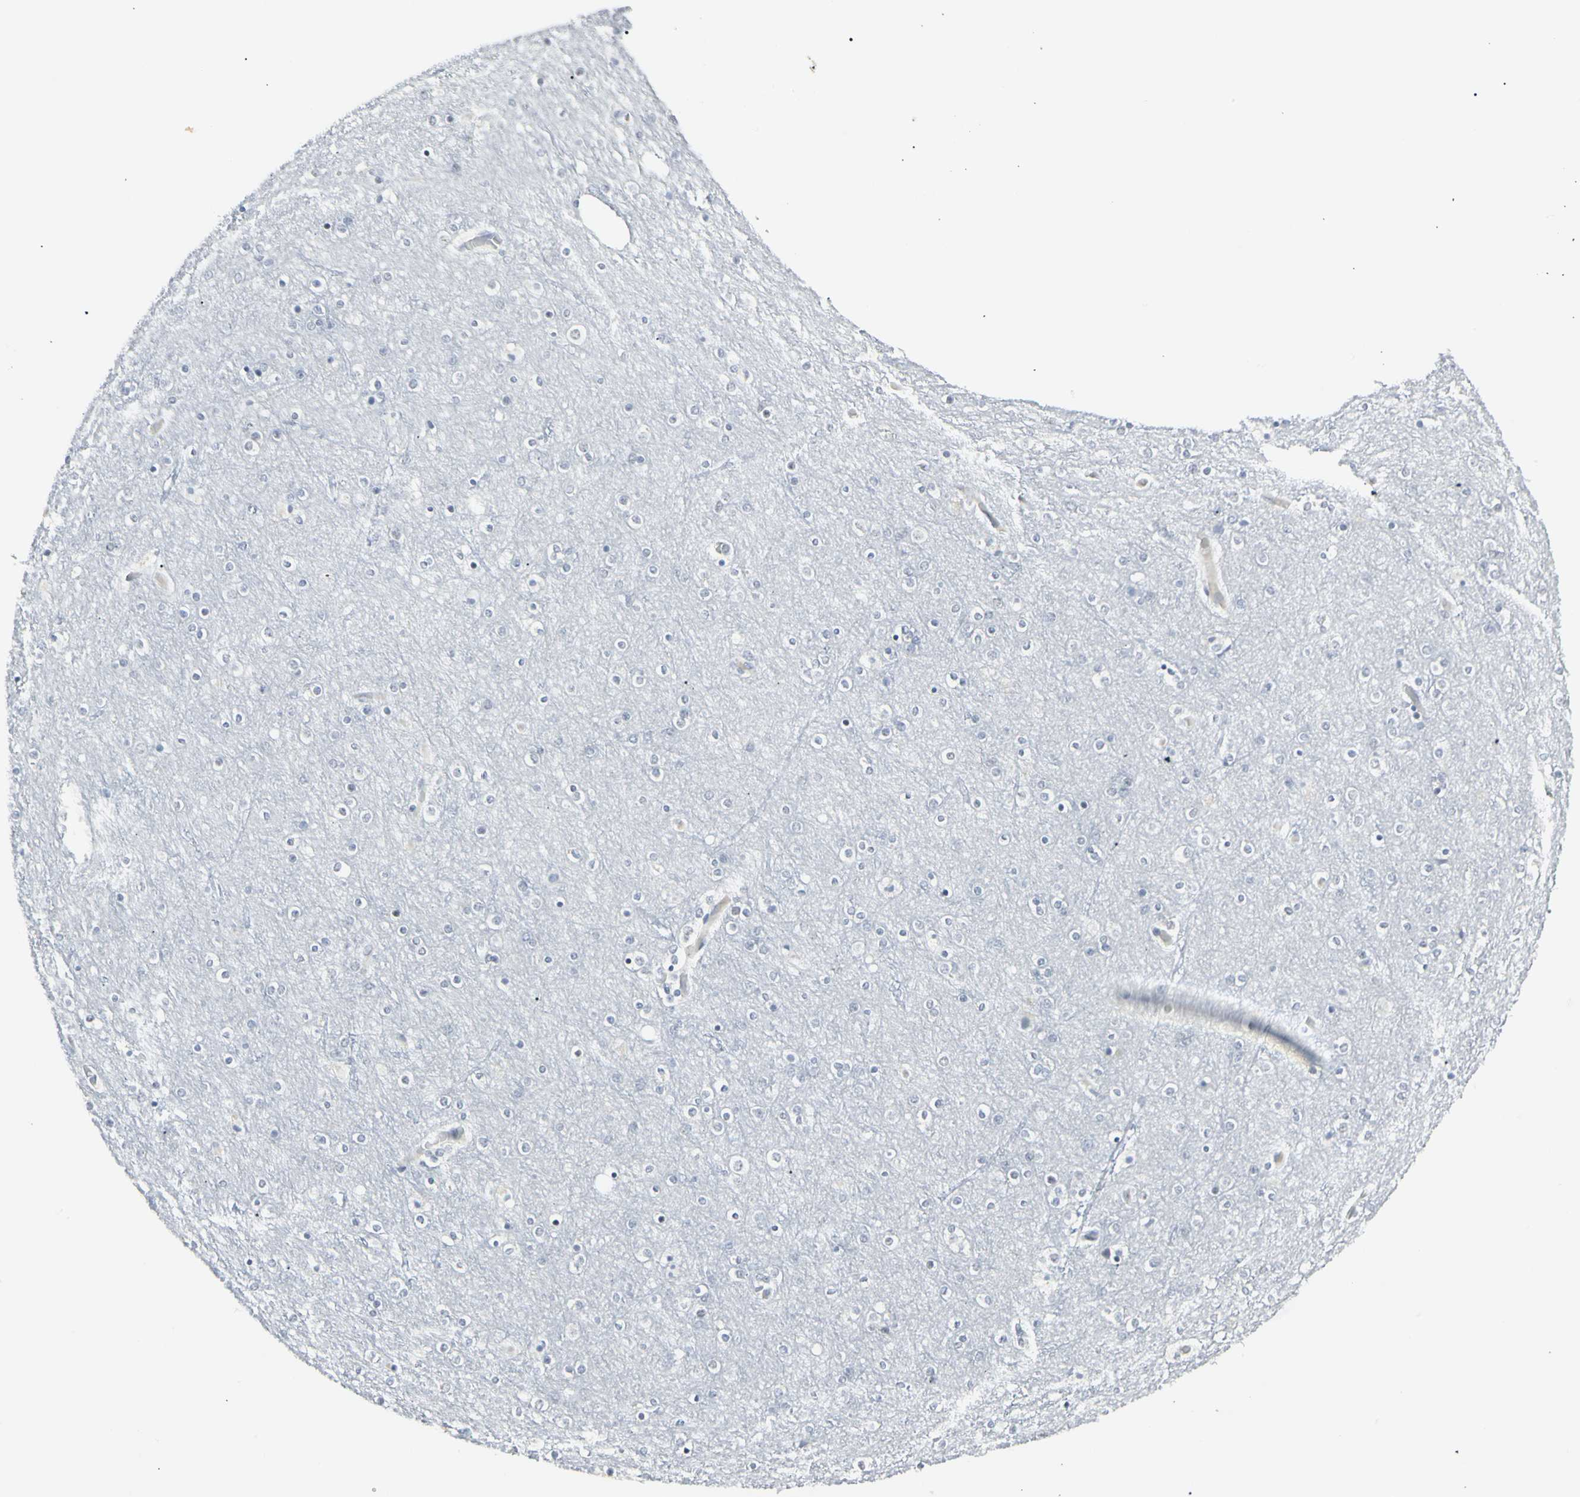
{"staining": {"intensity": "negative", "quantity": "none", "location": "none"}, "tissue": "cerebral cortex", "cell_type": "Endothelial cells", "image_type": "normal", "snomed": [{"axis": "morphology", "description": "Normal tissue, NOS"}, {"axis": "topography", "description": "Cerebral cortex"}], "caption": "A high-resolution image shows IHC staining of normal cerebral cortex, which reveals no significant staining in endothelial cells. Nuclei are stained in blue.", "gene": "ZBTB7B", "patient": {"sex": "female", "age": 54}}